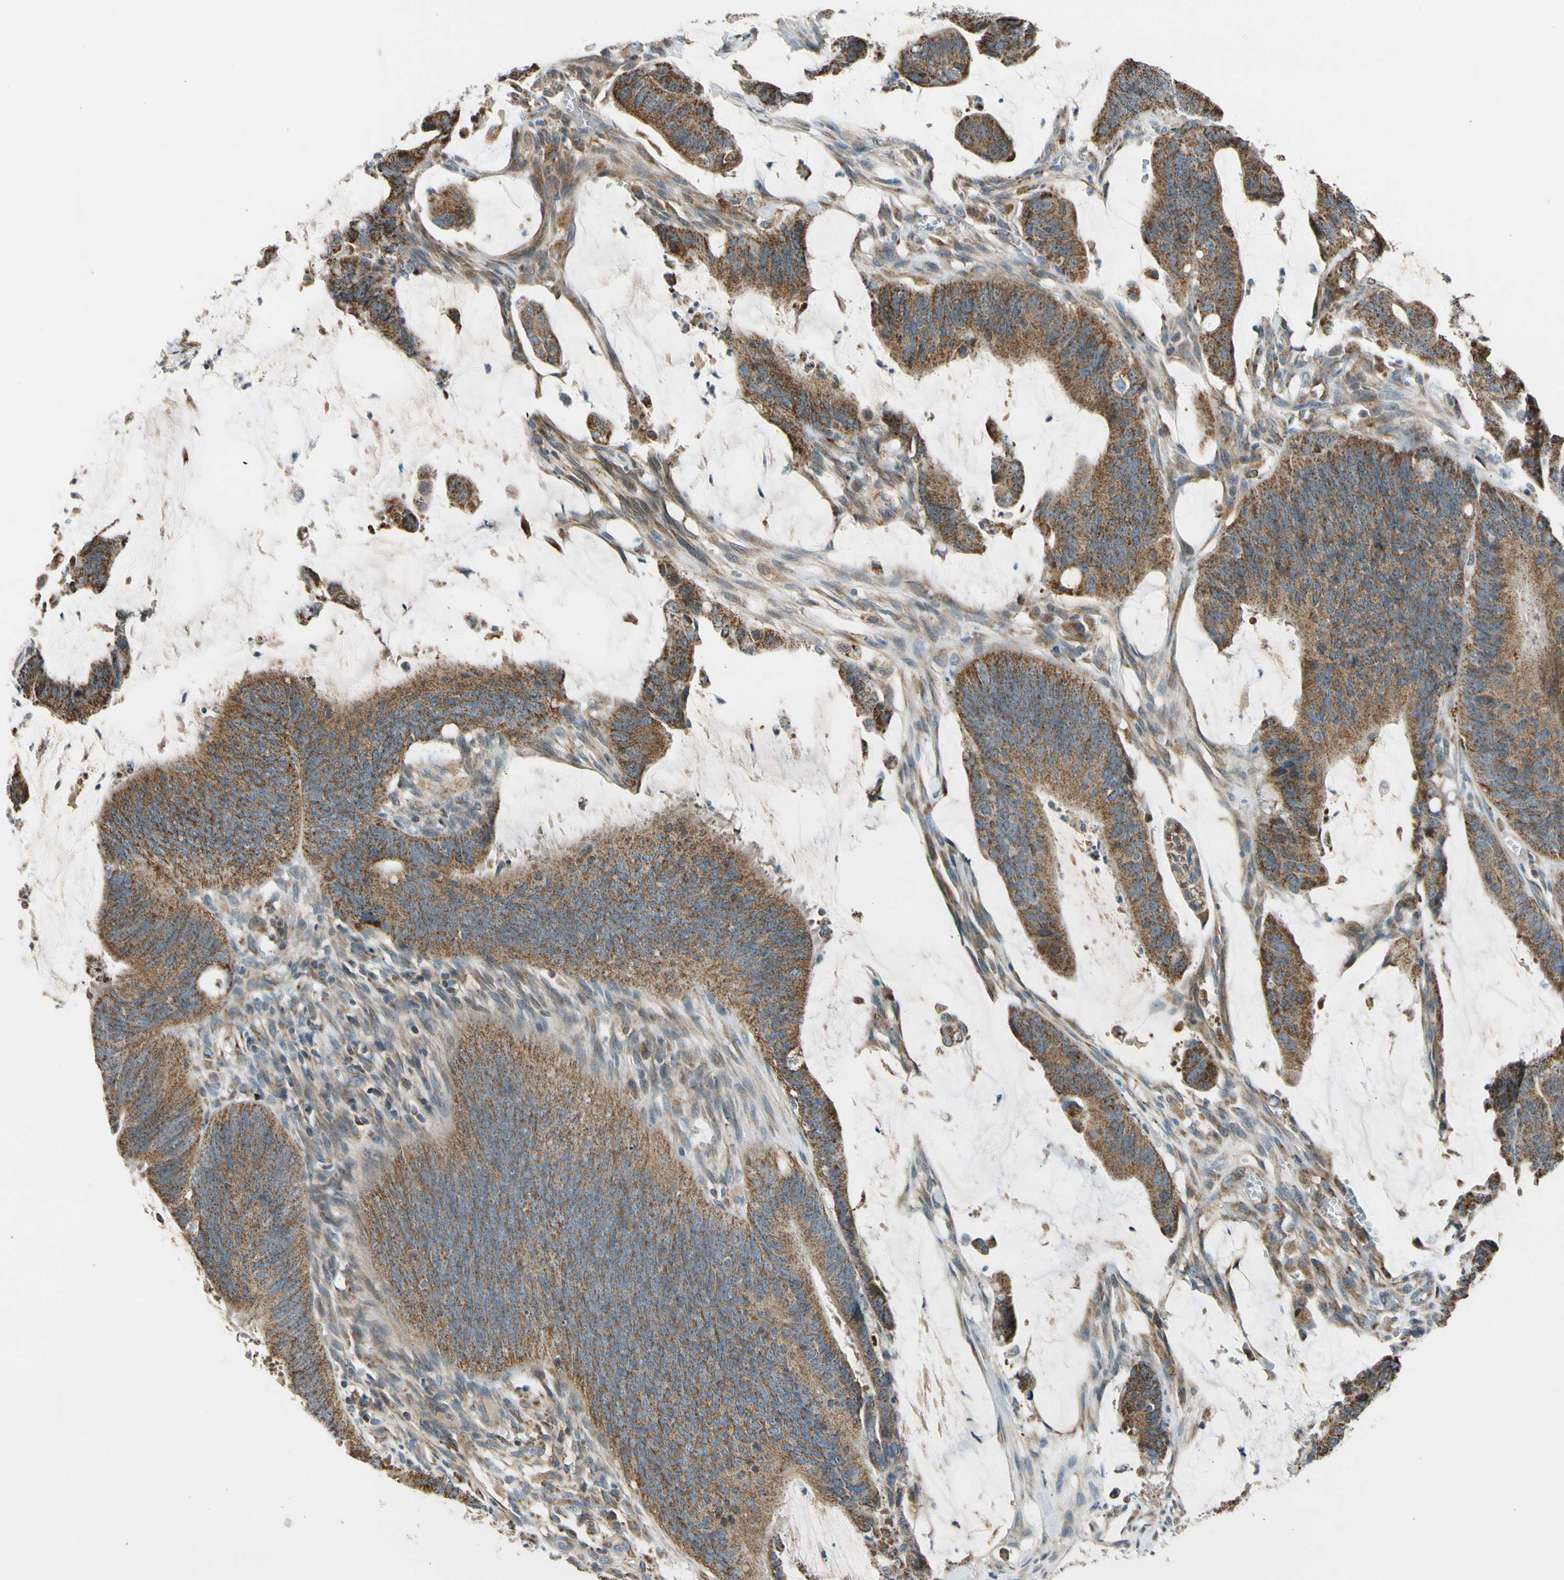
{"staining": {"intensity": "moderate", "quantity": ">75%", "location": "cytoplasmic/membranous"}, "tissue": "colorectal cancer", "cell_type": "Tumor cells", "image_type": "cancer", "snomed": [{"axis": "morphology", "description": "Adenocarcinoma, NOS"}, {"axis": "topography", "description": "Rectum"}], "caption": "Immunohistochemical staining of adenocarcinoma (colorectal) displays moderate cytoplasmic/membranous protein staining in about >75% of tumor cells.", "gene": "NPHP3", "patient": {"sex": "female", "age": 66}}